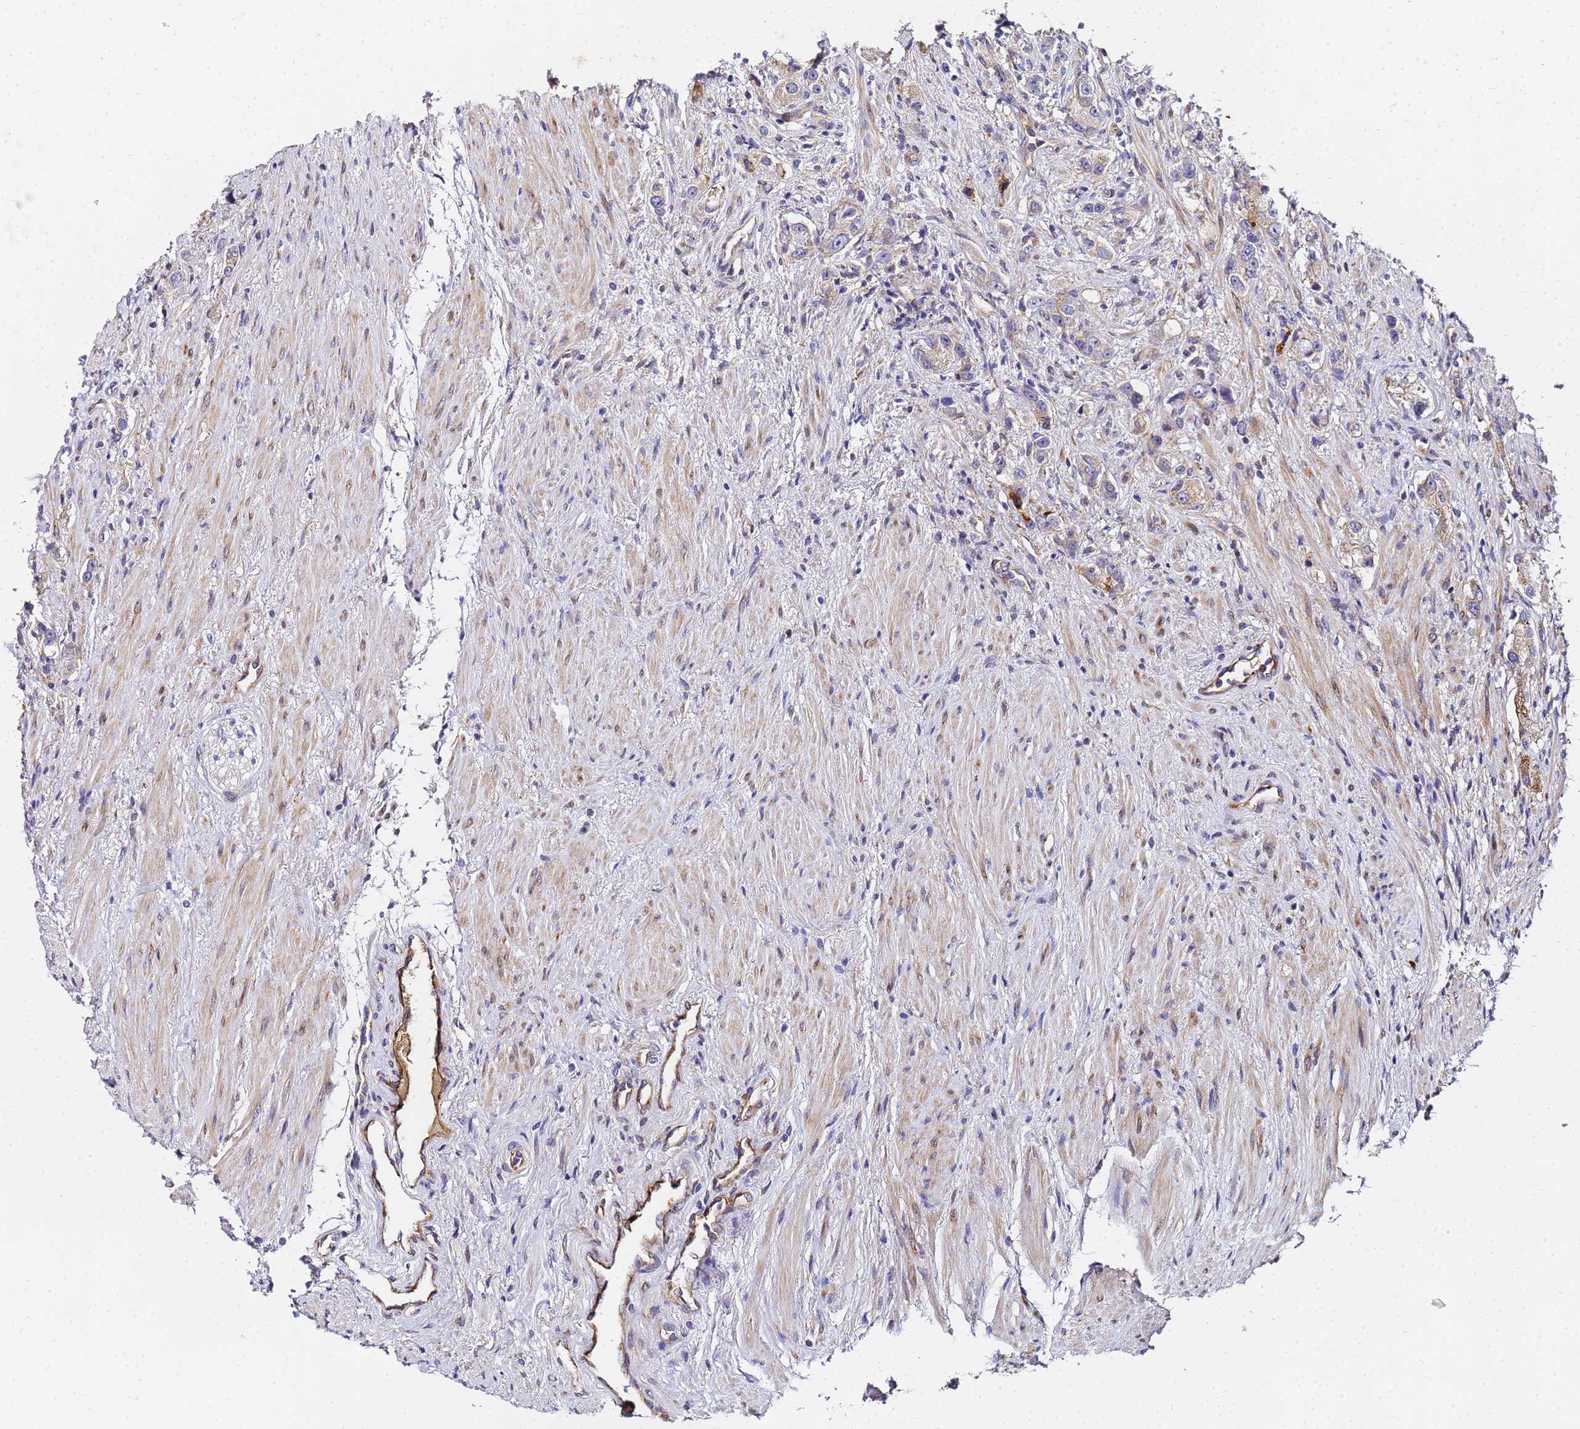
{"staining": {"intensity": "negative", "quantity": "none", "location": "none"}, "tissue": "prostate cancer", "cell_type": "Tumor cells", "image_type": "cancer", "snomed": [{"axis": "morphology", "description": "Adenocarcinoma, High grade"}, {"axis": "topography", "description": "Prostate"}], "caption": "Tumor cells show no significant positivity in prostate cancer (high-grade adenocarcinoma). (DAB (3,3'-diaminobenzidine) immunohistochemistry visualized using brightfield microscopy, high magnification).", "gene": "POM121", "patient": {"sex": "male", "age": 63}}